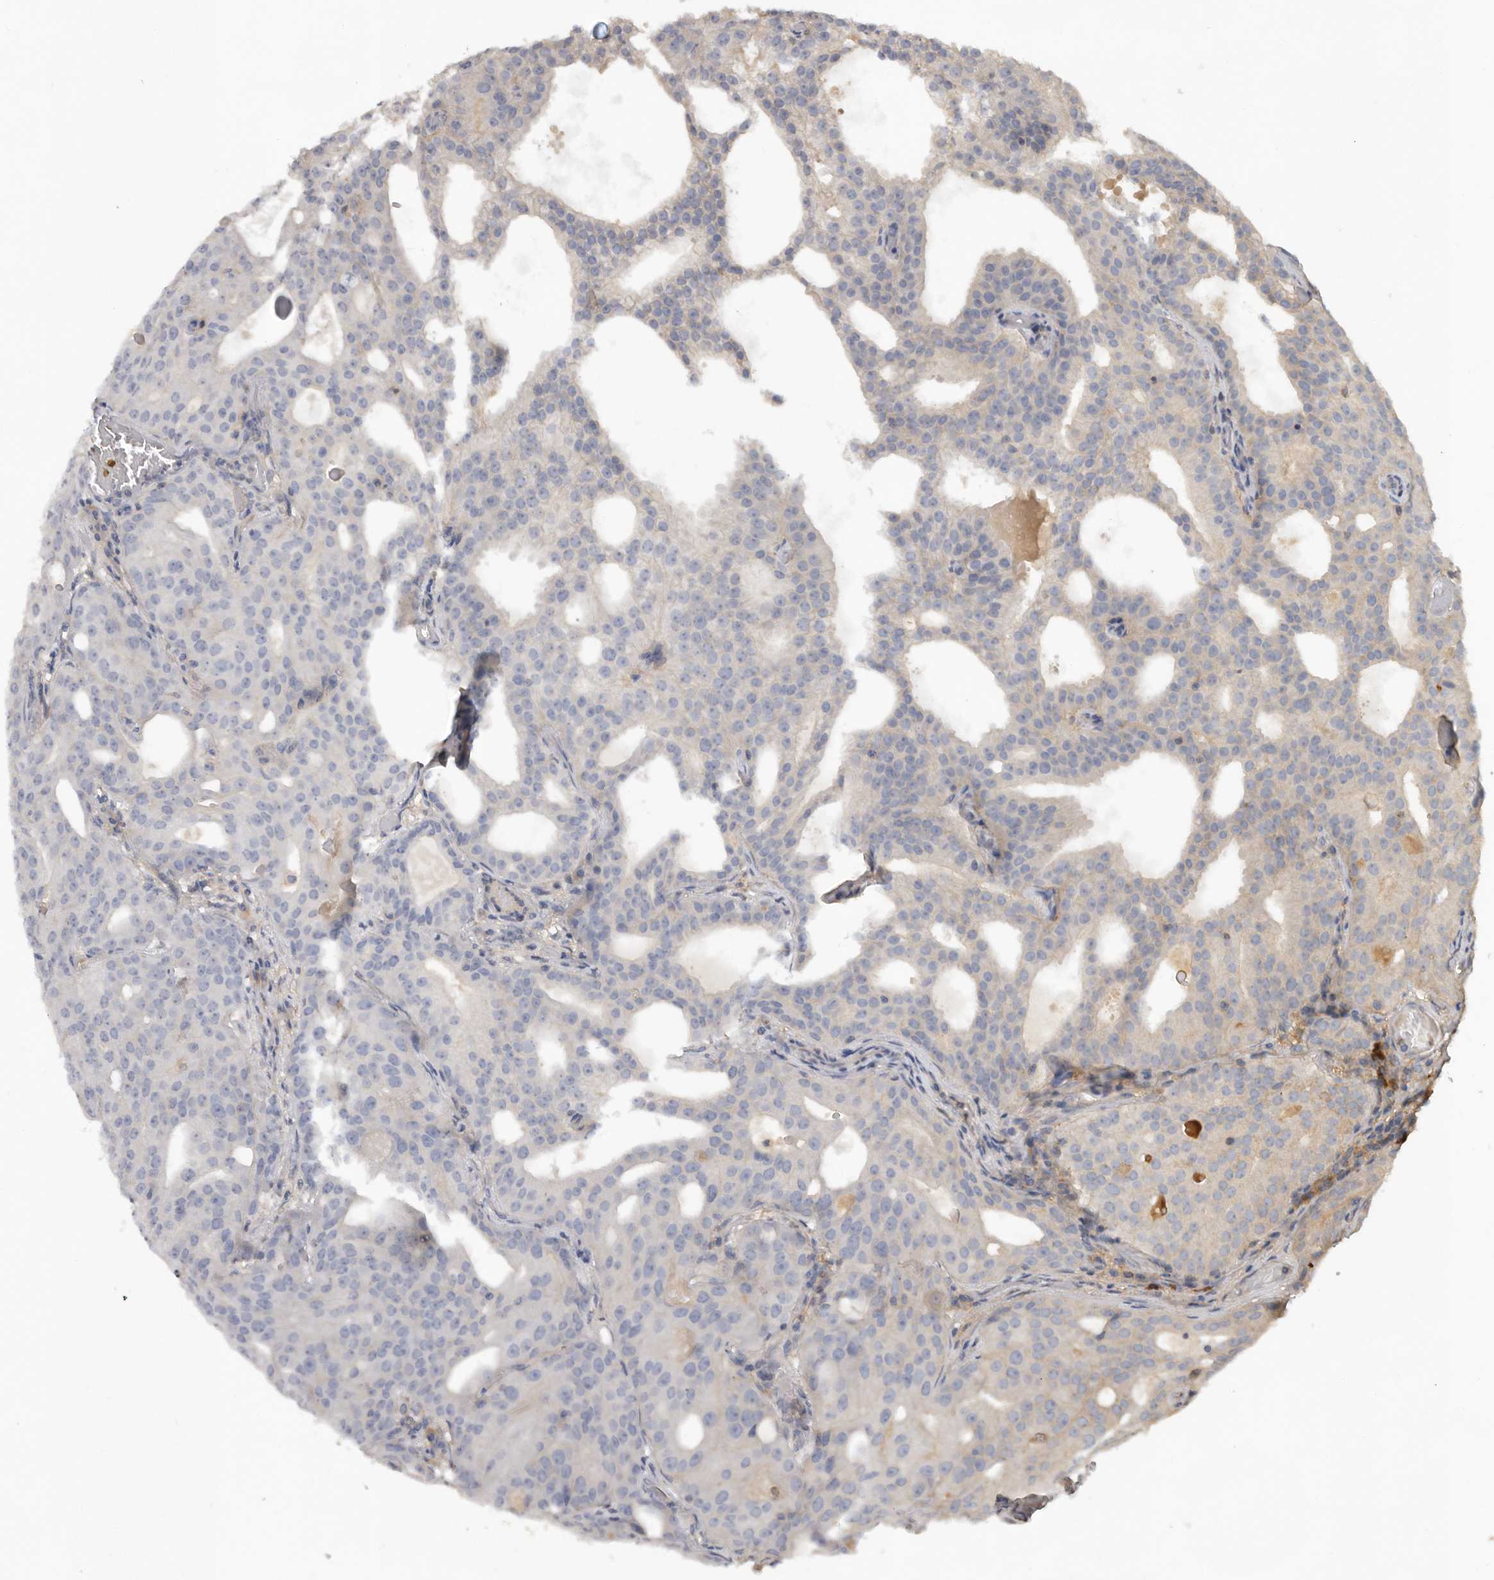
{"staining": {"intensity": "weak", "quantity": "<25%", "location": "cytoplasmic/membranous"}, "tissue": "prostate cancer", "cell_type": "Tumor cells", "image_type": "cancer", "snomed": [{"axis": "morphology", "description": "Adenocarcinoma, Medium grade"}, {"axis": "topography", "description": "Prostate"}], "caption": "A high-resolution micrograph shows immunohistochemistry (IHC) staining of prostate cancer (adenocarcinoma (medium-grade)), which exhibits no significant expression in tumor cells.", "gene": "WDTC1", "patient": {"sex": "male", "age": 88}}